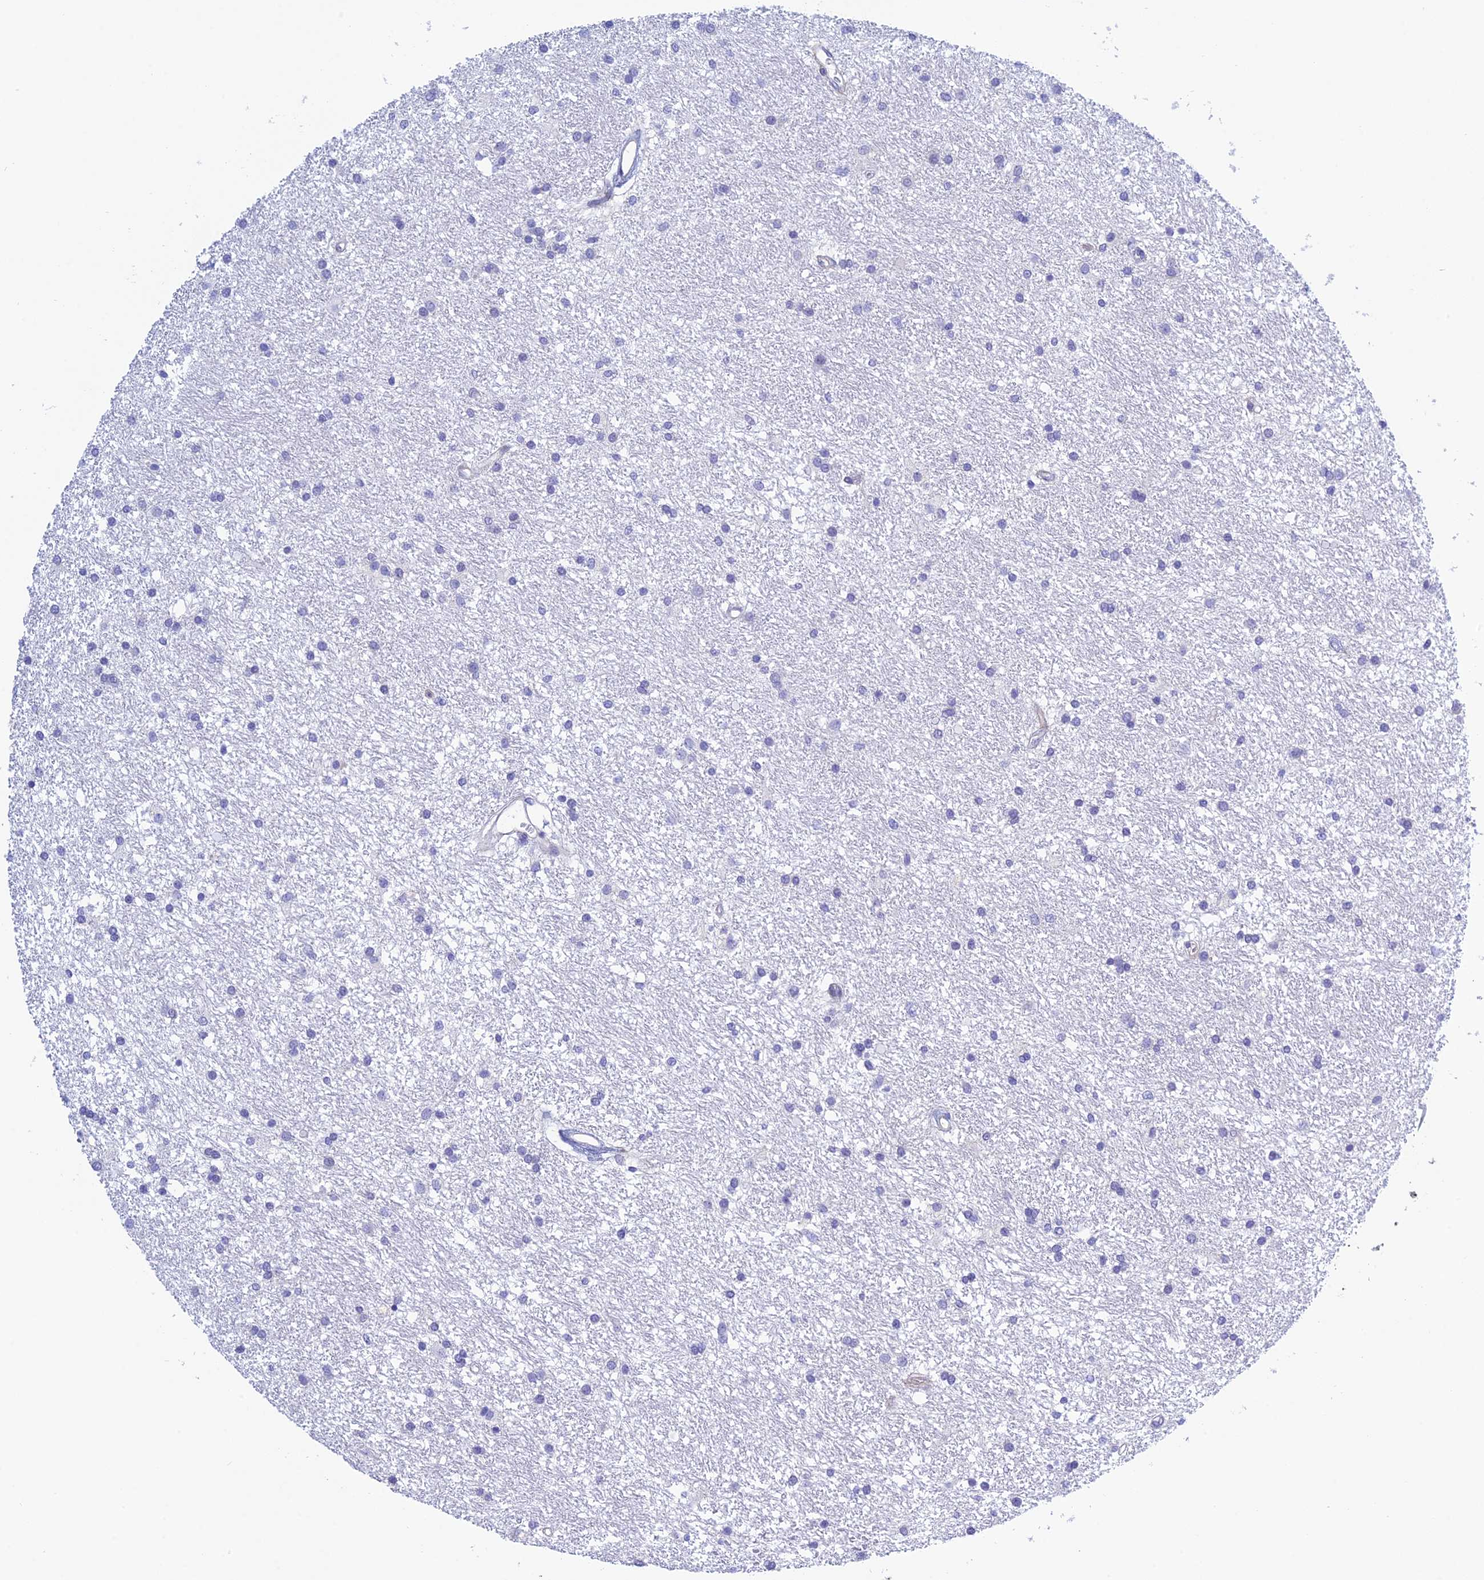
{"staining": {"intensity": "negative", "quantity": "none", "location": "none"}, "tissue": "glioma", "cell_type": "Tumor cells", "image_type": "cancer", "snomed": [{"axis": "morphology", "description": "Glioma, malignant, High grade"}, {"axis": "topography", "description": "Brain"}], "caption": "DAB (3,3'-diaminobenzidine) immunohistochemical staining of malignant glioma (high-grade) displays no significant staining in tumor cells.", "gene": "ZDHHC16", "patient": {"sex": "male", "age": 77}}